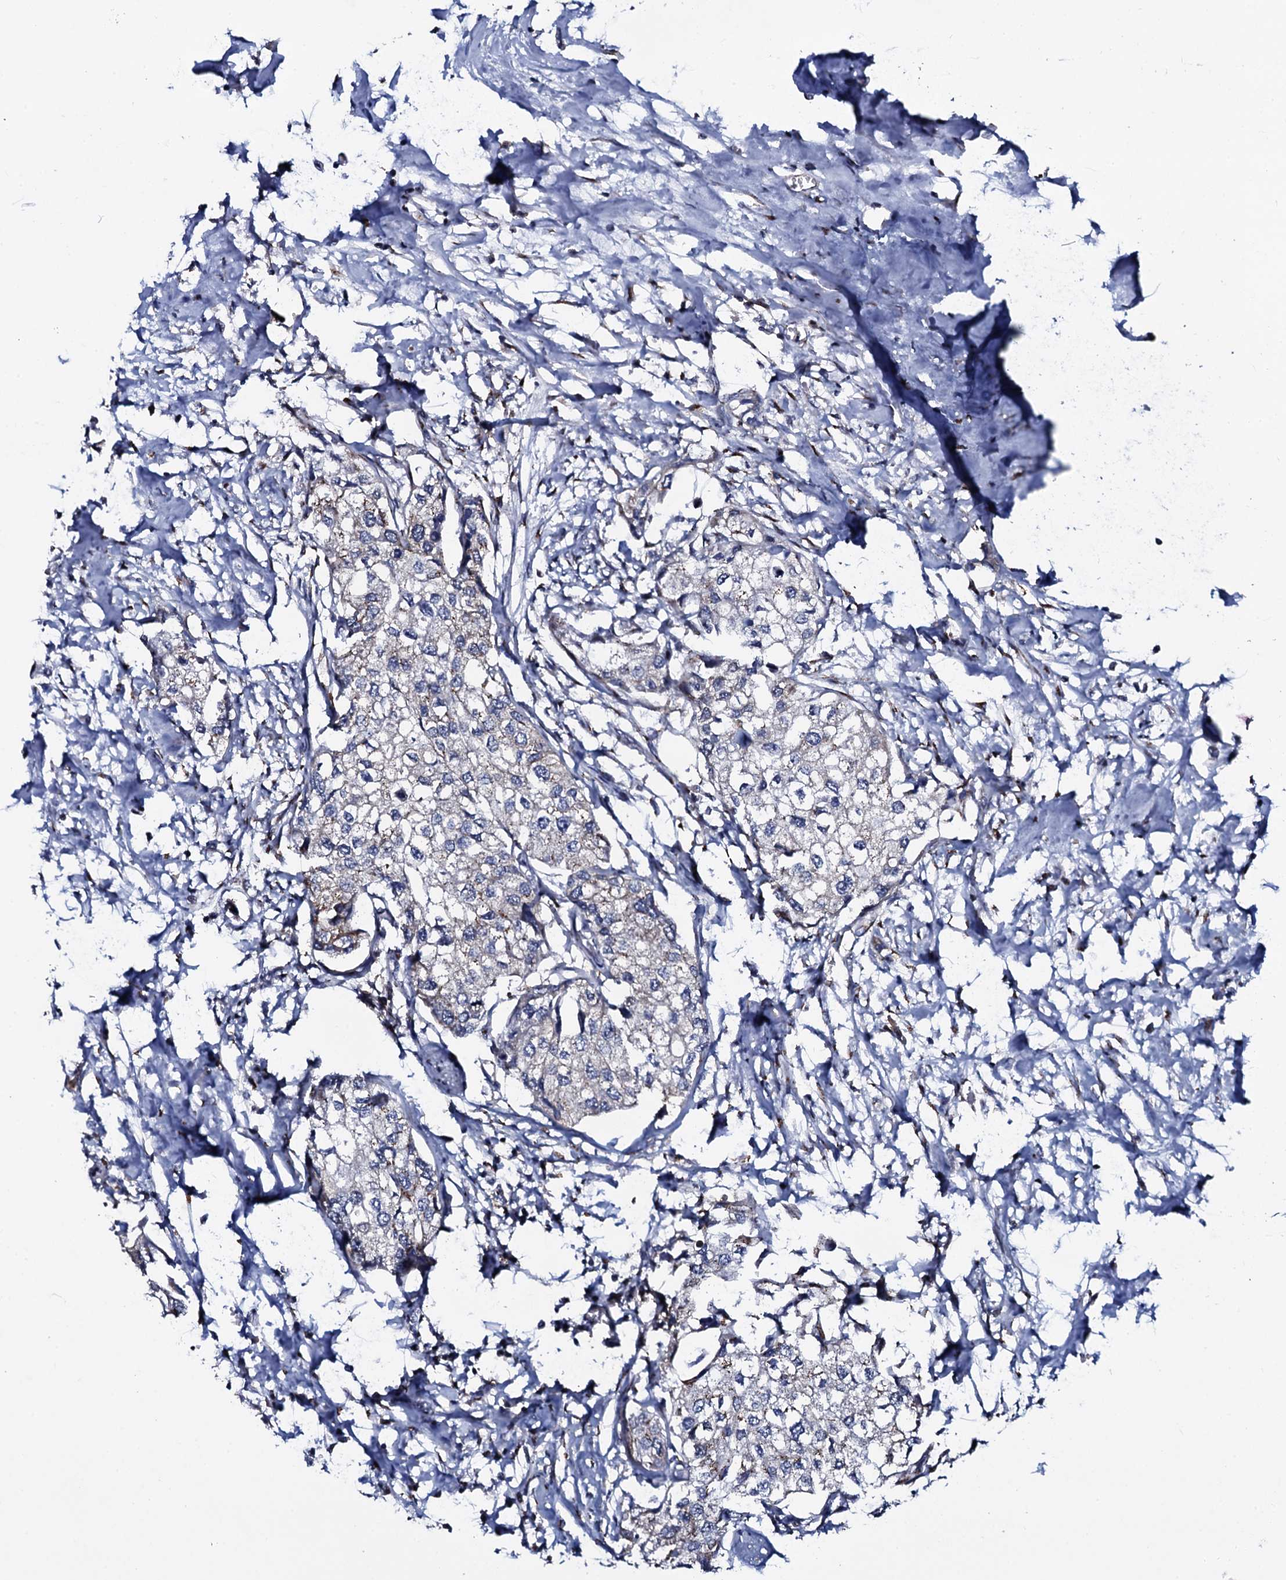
{"staining": {"intensity": "negative", "quantity": "none", "location": "none"}, "tissue": "urothelial cancer", "cell_type": "Tumor cells", "image_type": "cancer", "snomed": [{"axis": "morphology", "description": "Urothelial carcinoma, High grade"}, {"axis": "topography", "description": "Urinary bladder"}], "caption": "Immunohistochemistry micrograph of neoplastic tissue: human urothelial carcinoma (high-grade) stained with DAB (3,3'-diaminobenzidine) displays no significant protein expression in tumor cells.", "gene": "PLET1", "patient": {"sex": "male", "age": 64}}